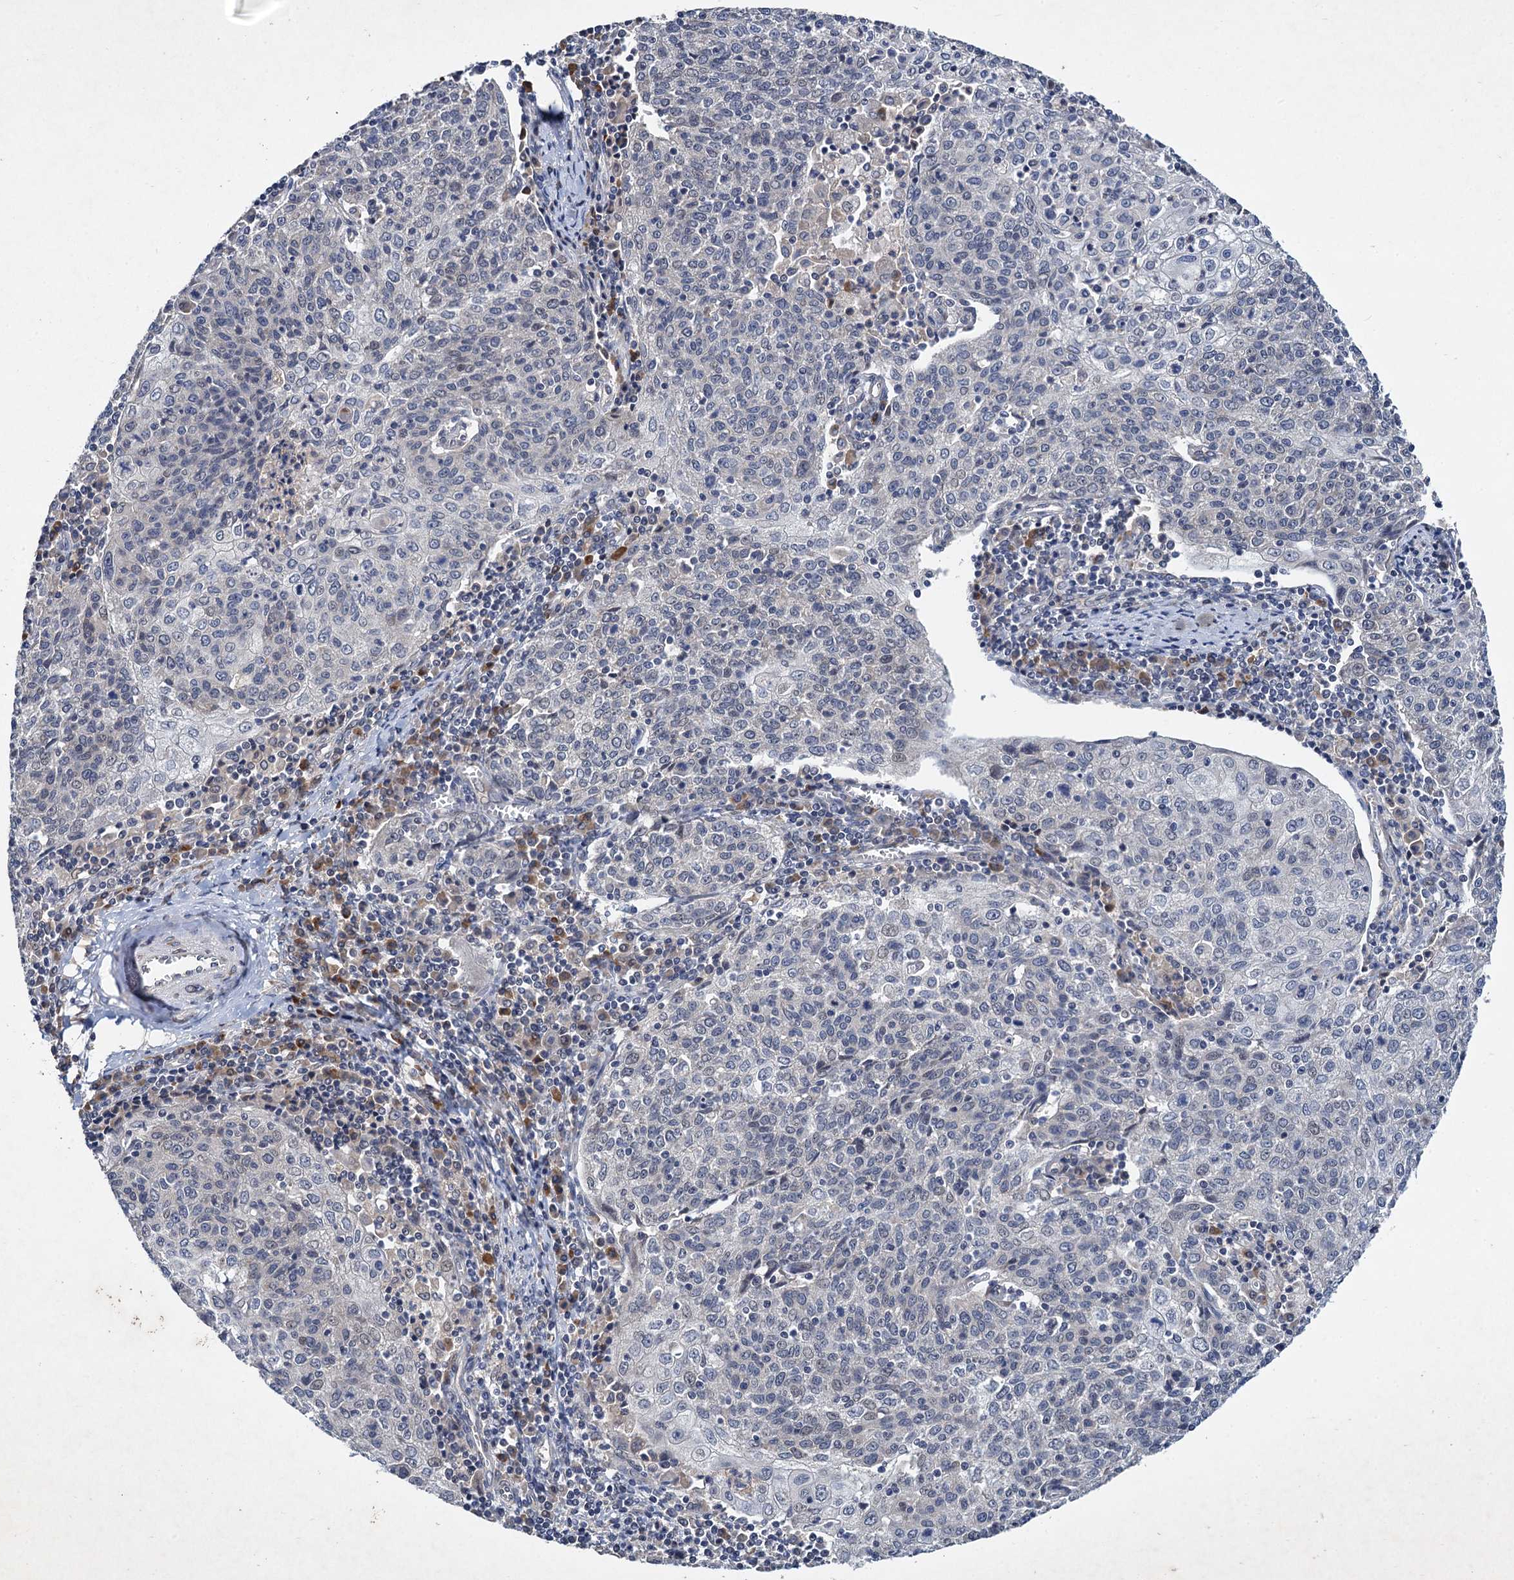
{"staining": {"intensity": "negative", "quantity": "none", "location": "none"}, "tissue": "cervical cancer", "cell_type": "Tumor cells", "image_type": "cancer", "snomed": [{"axis": "morphology", "description": "Squamous cell carcinoma, NOS"}, {"axis": "topography", "description": "Cervix"}], "caption": "Immunohistochemical staining of human cervical cancer reveals no significant staining in tumor cells.", "gene": "TMEM39B", "patient": {"sex": "female", "age": 48}}